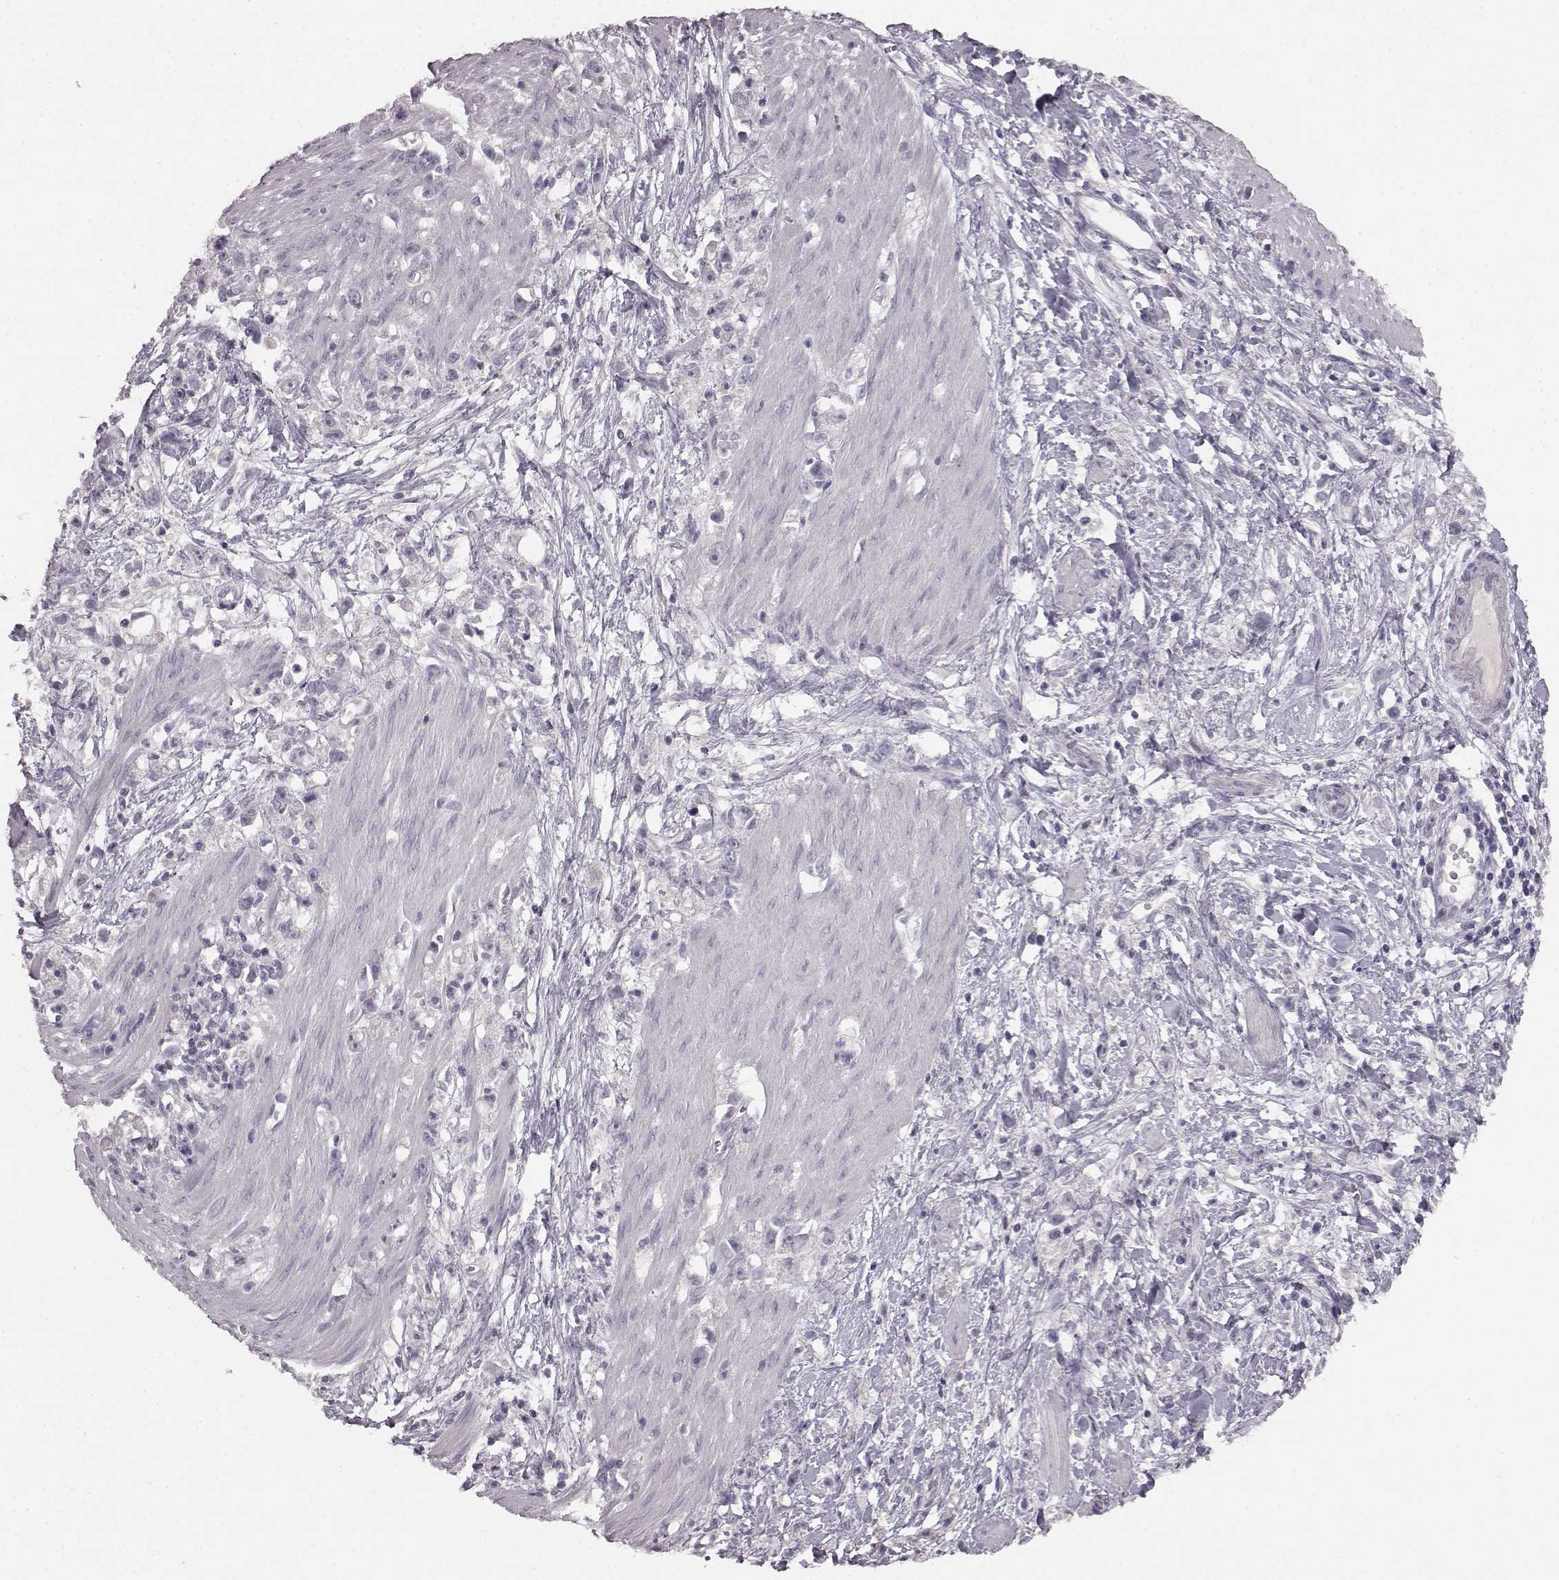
{"staining": {"intensity": "negative", "quantity": "none", "location": "none"}, "tissue": "stomach cancer", "cell_type": "Tumor cells", "image_type": "cancer", "snomed": [{"axis": "morphology", "description": "Adenocarcinoma, NOS"}, {"axis": "topography", "description": "Stomach"}], "caption": "IHC image of stomach cancer (adenocarcinoma) stained for a protein (brown), which shows no expression in tumor cells.", "gene": "LHB", "patient": {"sex": "female", "age": 59}}